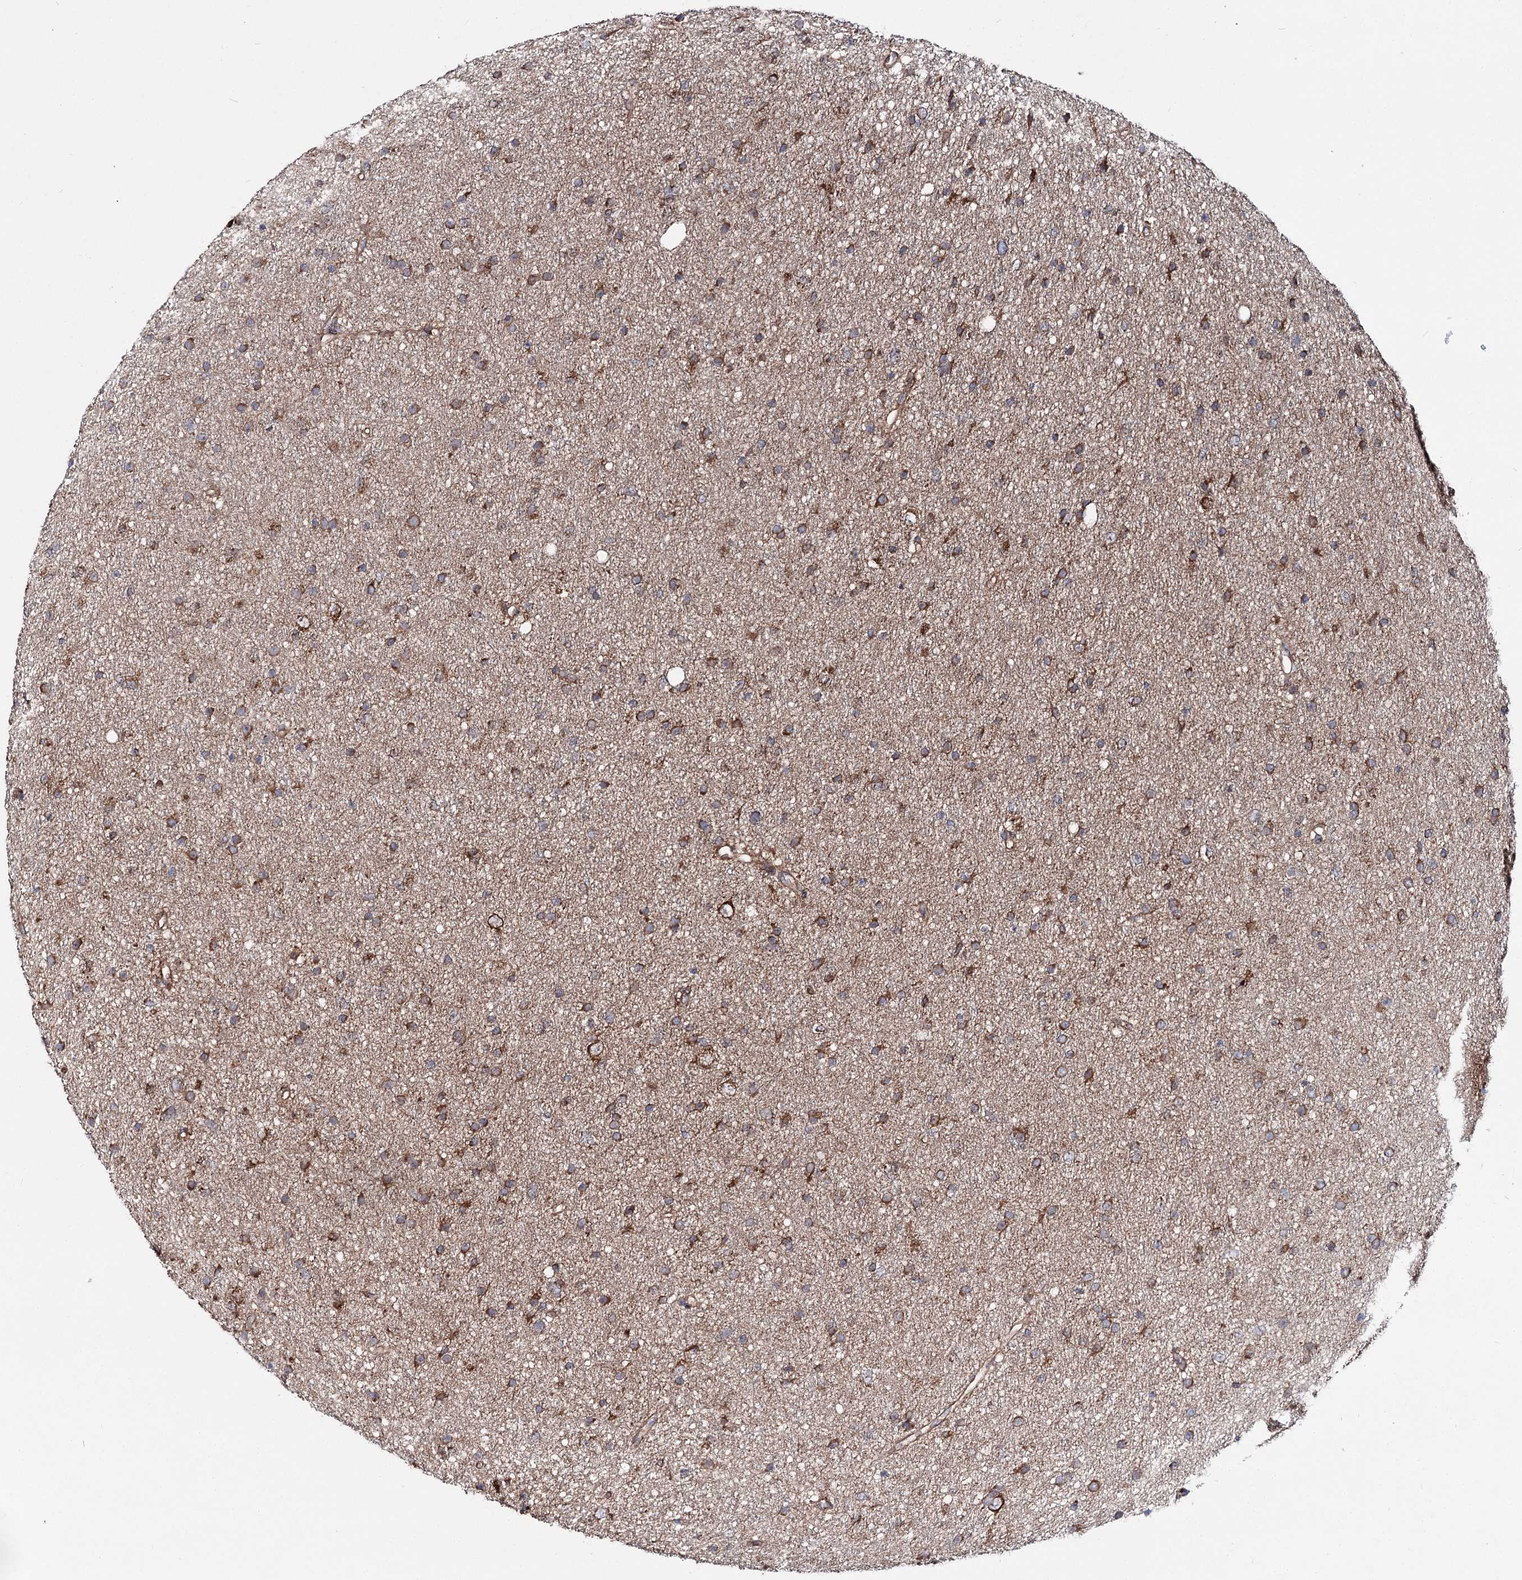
{"staining": {"intensity": "moderate", "quantity": ">75%", "location": "cytoplasmic/membranous"}, "tissue": "glioma", "cell_type": "Tumor cells", "image_type": "cancer", "snomed": [{"axis": "morphology", "description": "Glioma, malignant, Low grade"}, {"axis": "topography", "description": "Cerebral cortex"}], "caption": "Tumor cells exhibit moderate cytoplasmic/membranous staining in about >75% of cells in glioma.", "gene": "MSANTD2", "patient": {"sex": "female", "age": 39}}